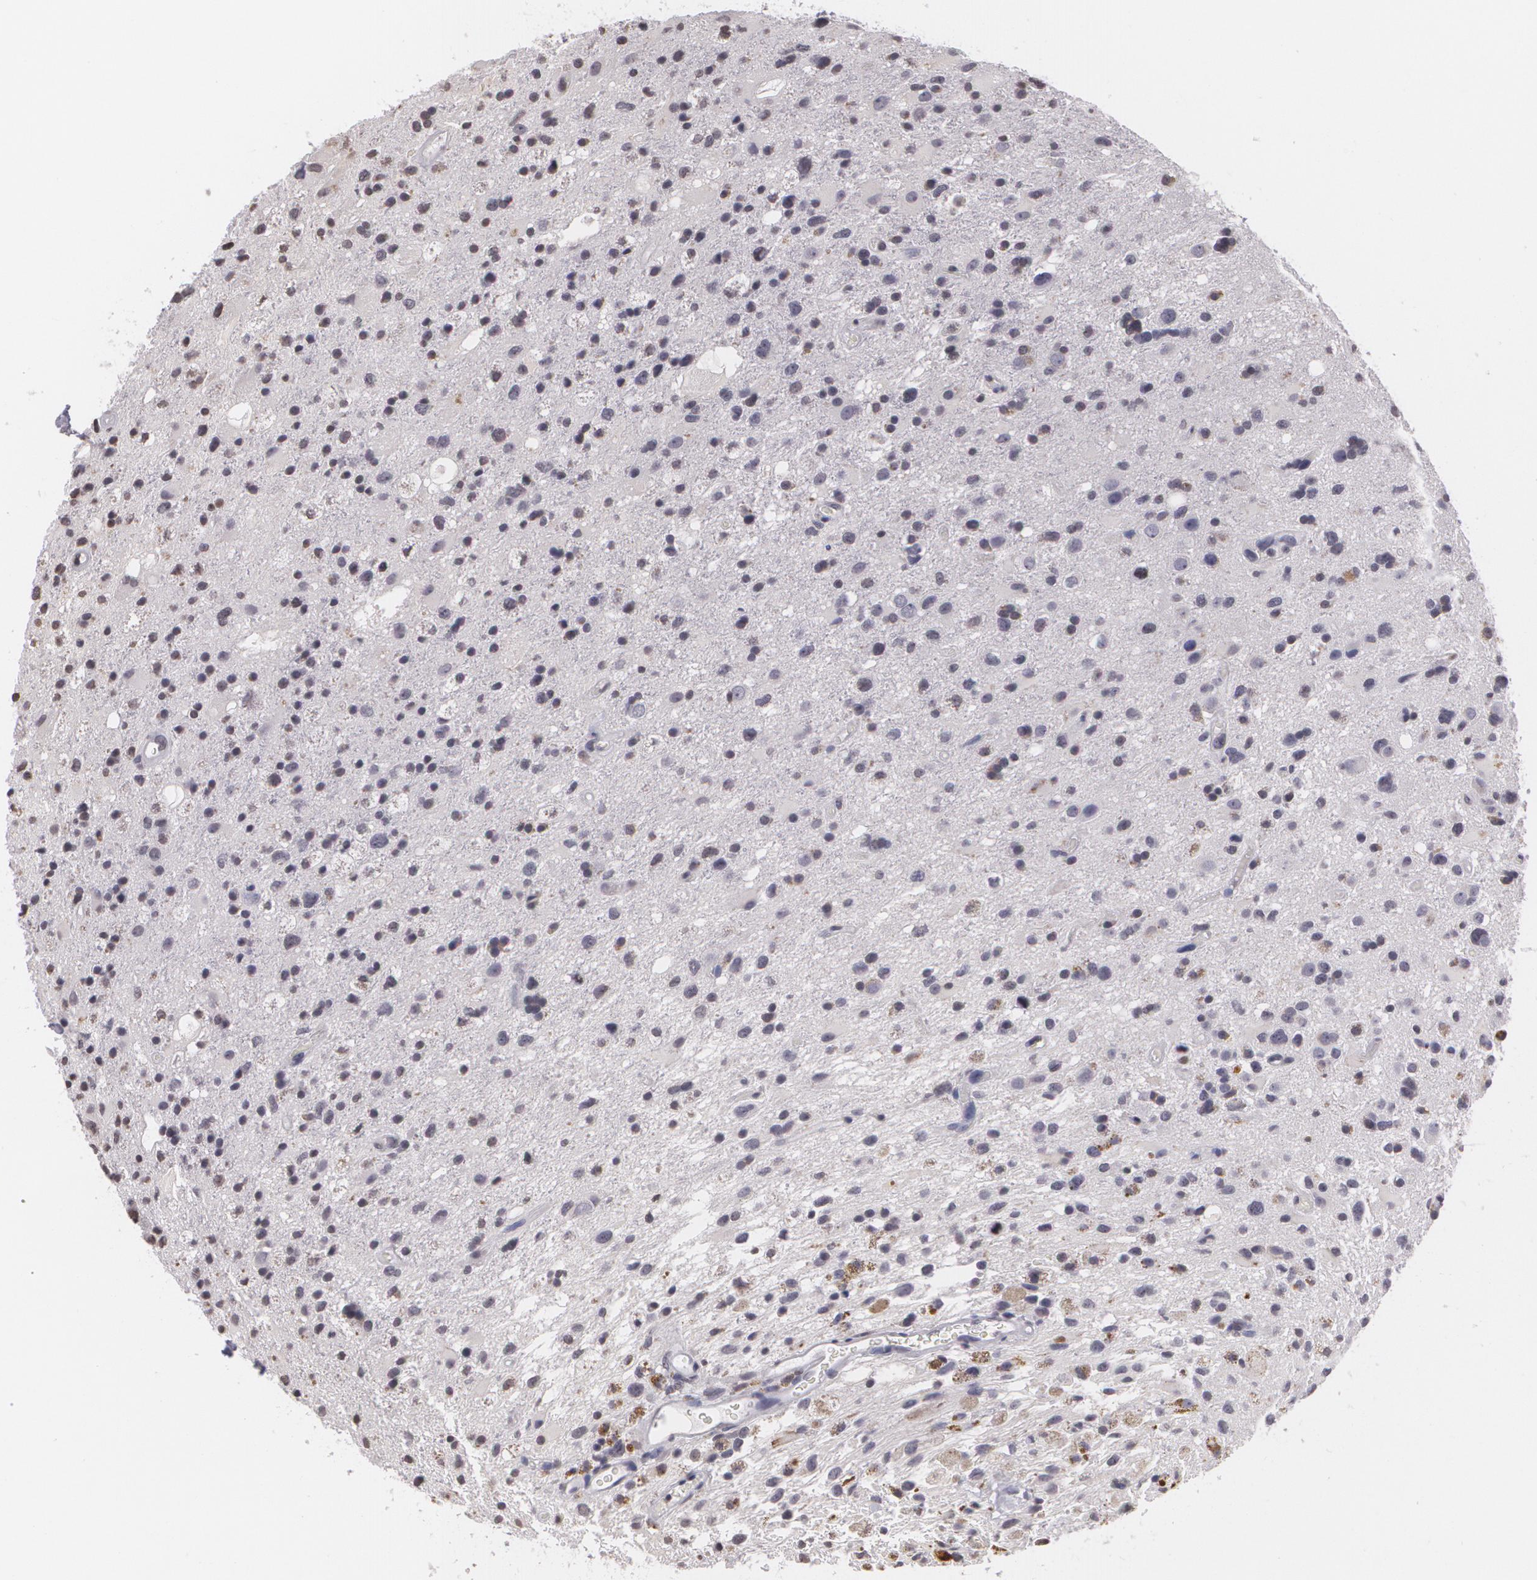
{"staining": {"intensity": "negative", "quantity": "none", "location": "none"}, "tissue": "glioma", "cell_type": "Tumor cells", "image_type": "cancer", "snomed": [{"axis": "morphology", "description": "Glioma, malignant, High grade"}, {"axis": "topography", "description": "Brain"}], "caption": "High power microscopy photomicrograph of an immunohistochemistry (IHC) photomicrograph of malignant glioma (high-grade), revealing no significant staining in tumor cells. The staining is performed using DAB (3,3'-diaminobenzidine) brown chromogen with nuclei counter-stained in using hematoxylin.", "gene": "MUC1", "patient": {"sex": "male", "age": 48}}